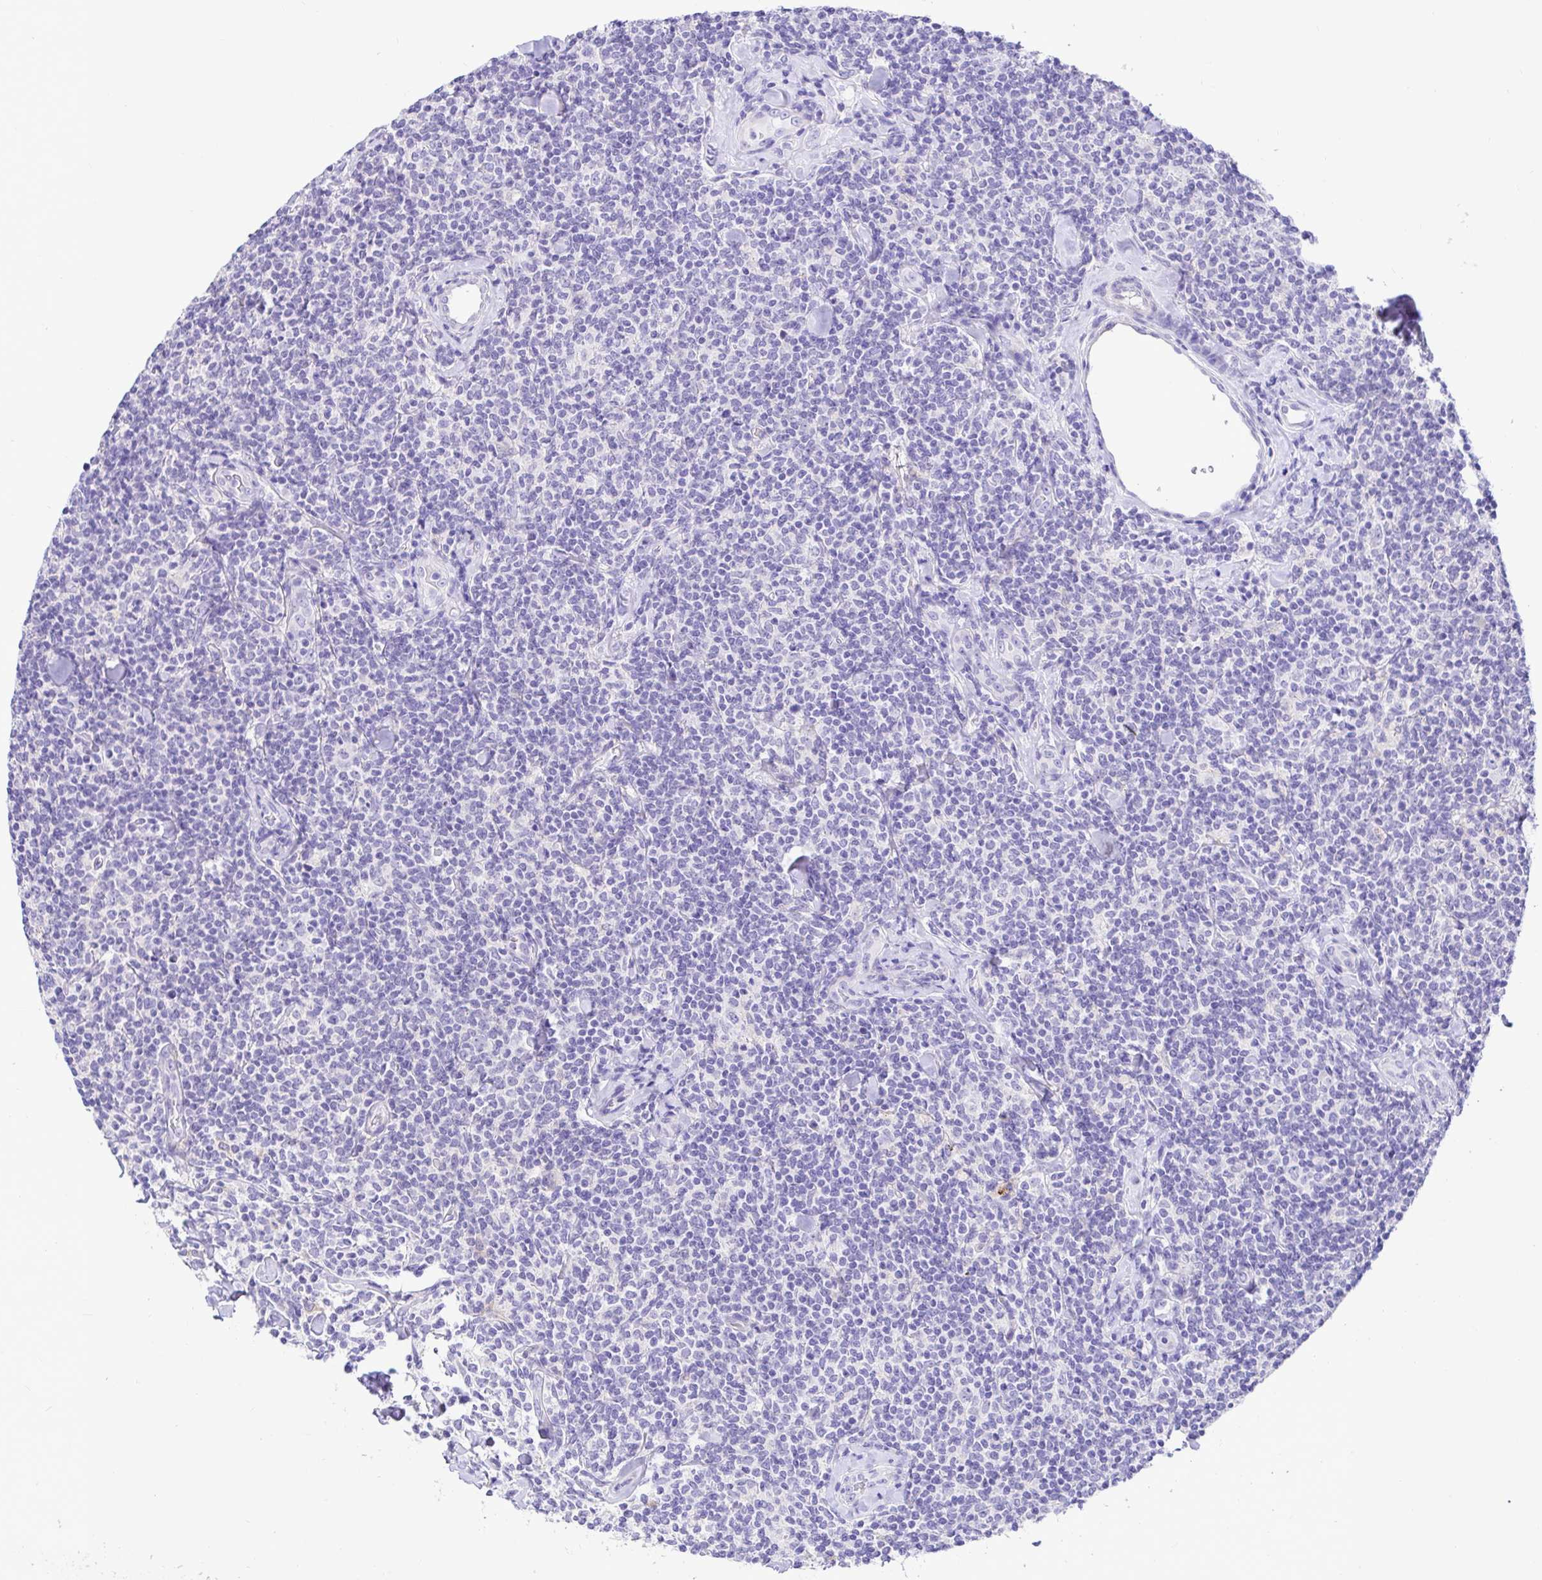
{"staining": {"intensity": "negative", "quantity": "none", "location": "none"}, "tissue": "lymphoma", "cell_type": "Tumor cells", "image_type": "cancer", "snomed": [{"axis": "morphology", "description": "Malignant lymphoma, non-Hodgkin's type, Low grade"}, {"axis": "topography", "description": "Lymph node"}], "caption": "Image shows no protein staining in tumor cells of lymphoma tissue.", "gene": "BACE2", "patient": {"sex": "female", "age": 56}}